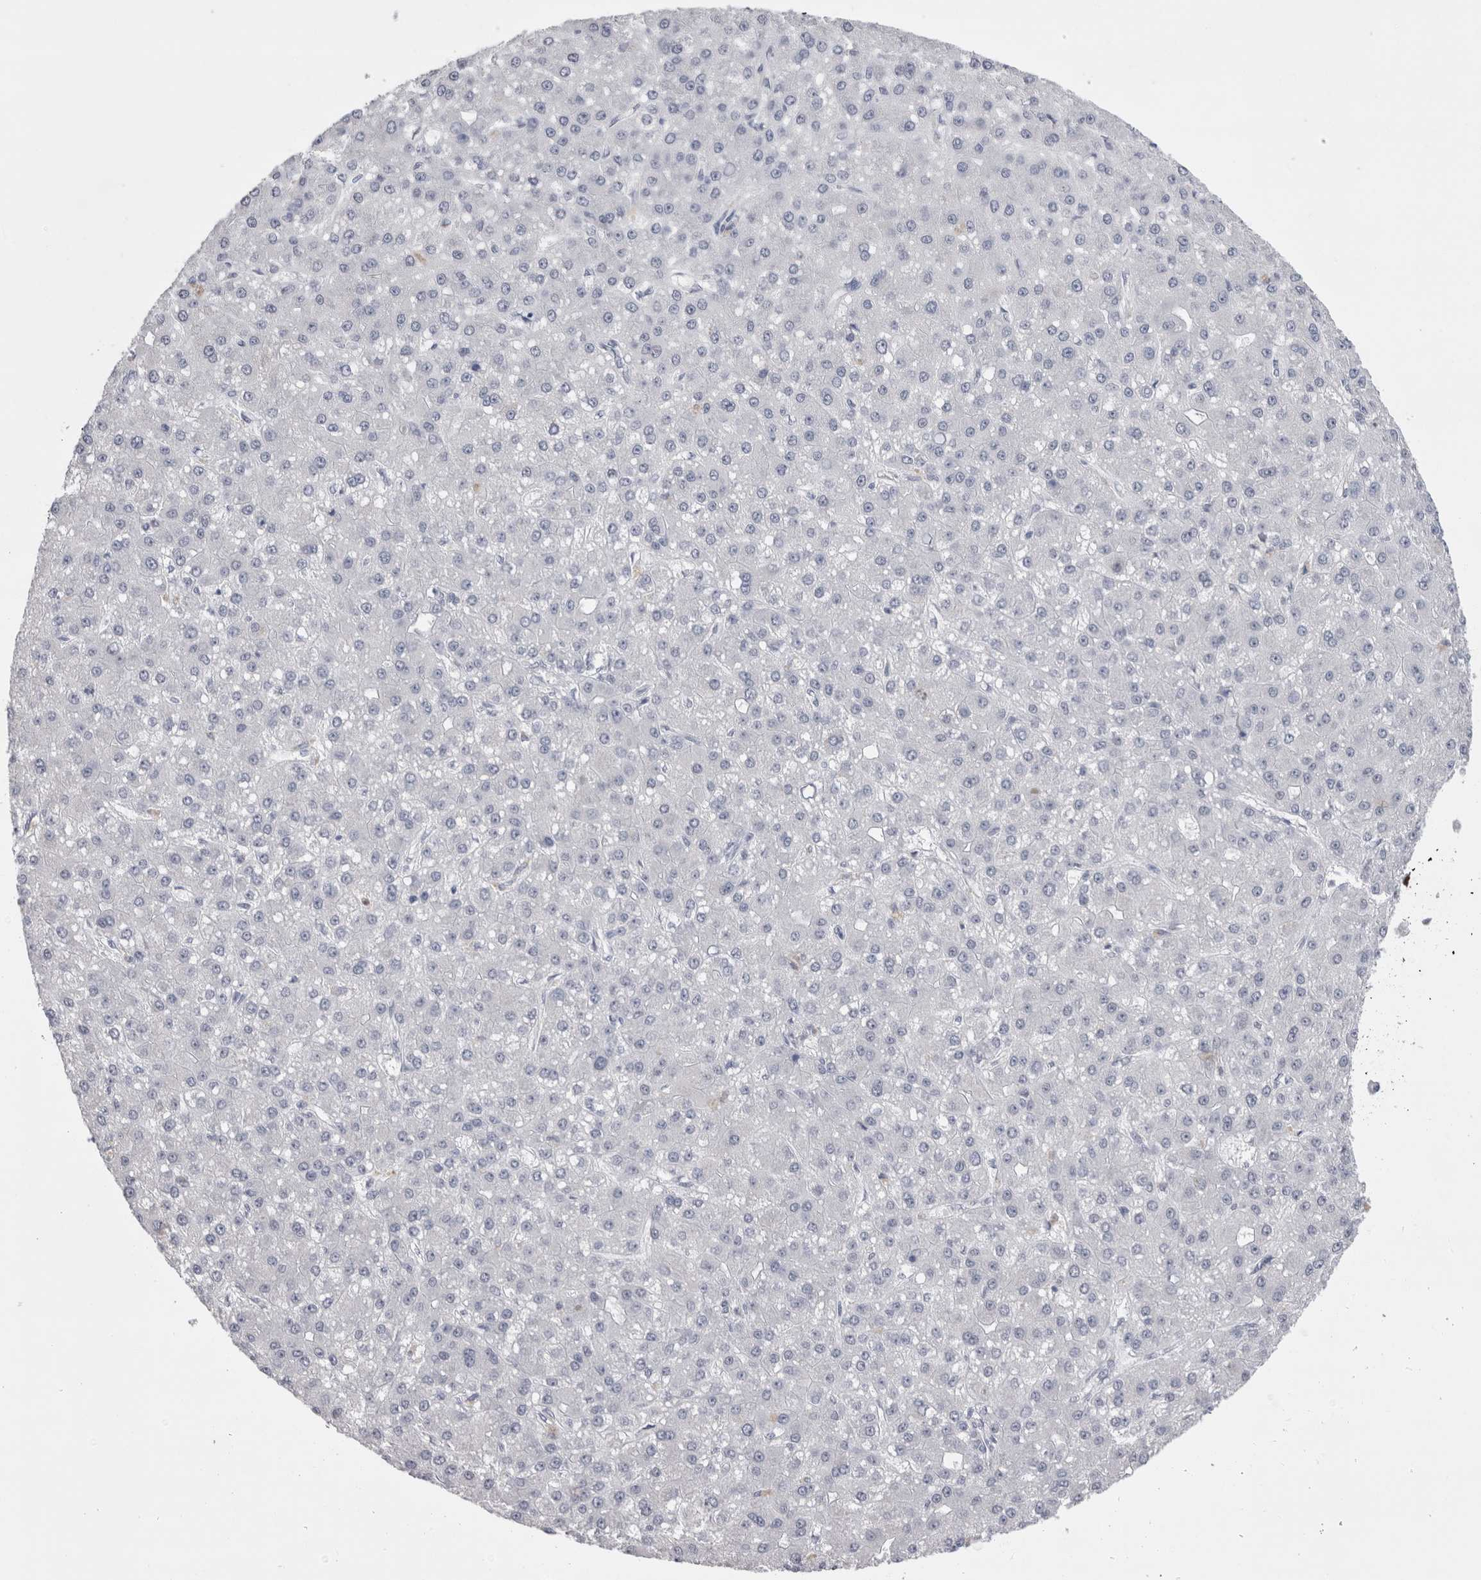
{"staining": {"intensity": "moderate", "quantity": "<25%", "location": "nuclear"}, "tissue": "liver cancer", "cell_type": "Tumor cells", "image_type": "cancer", "snomed": [{"axis": "morphology", "description": "Carcinoma, Hepatocellular, NOS"}, {"axis": "topography", "description": "Liver"}], "caption": "Immunohistochemical staining of hepatocellular carcinoma (liver) displays low levels of moderate nuclear protein positivity in approximately <25% of tumor cells.", "gene": "RBM6", "patient": {"sex": "male", "age": 67}}